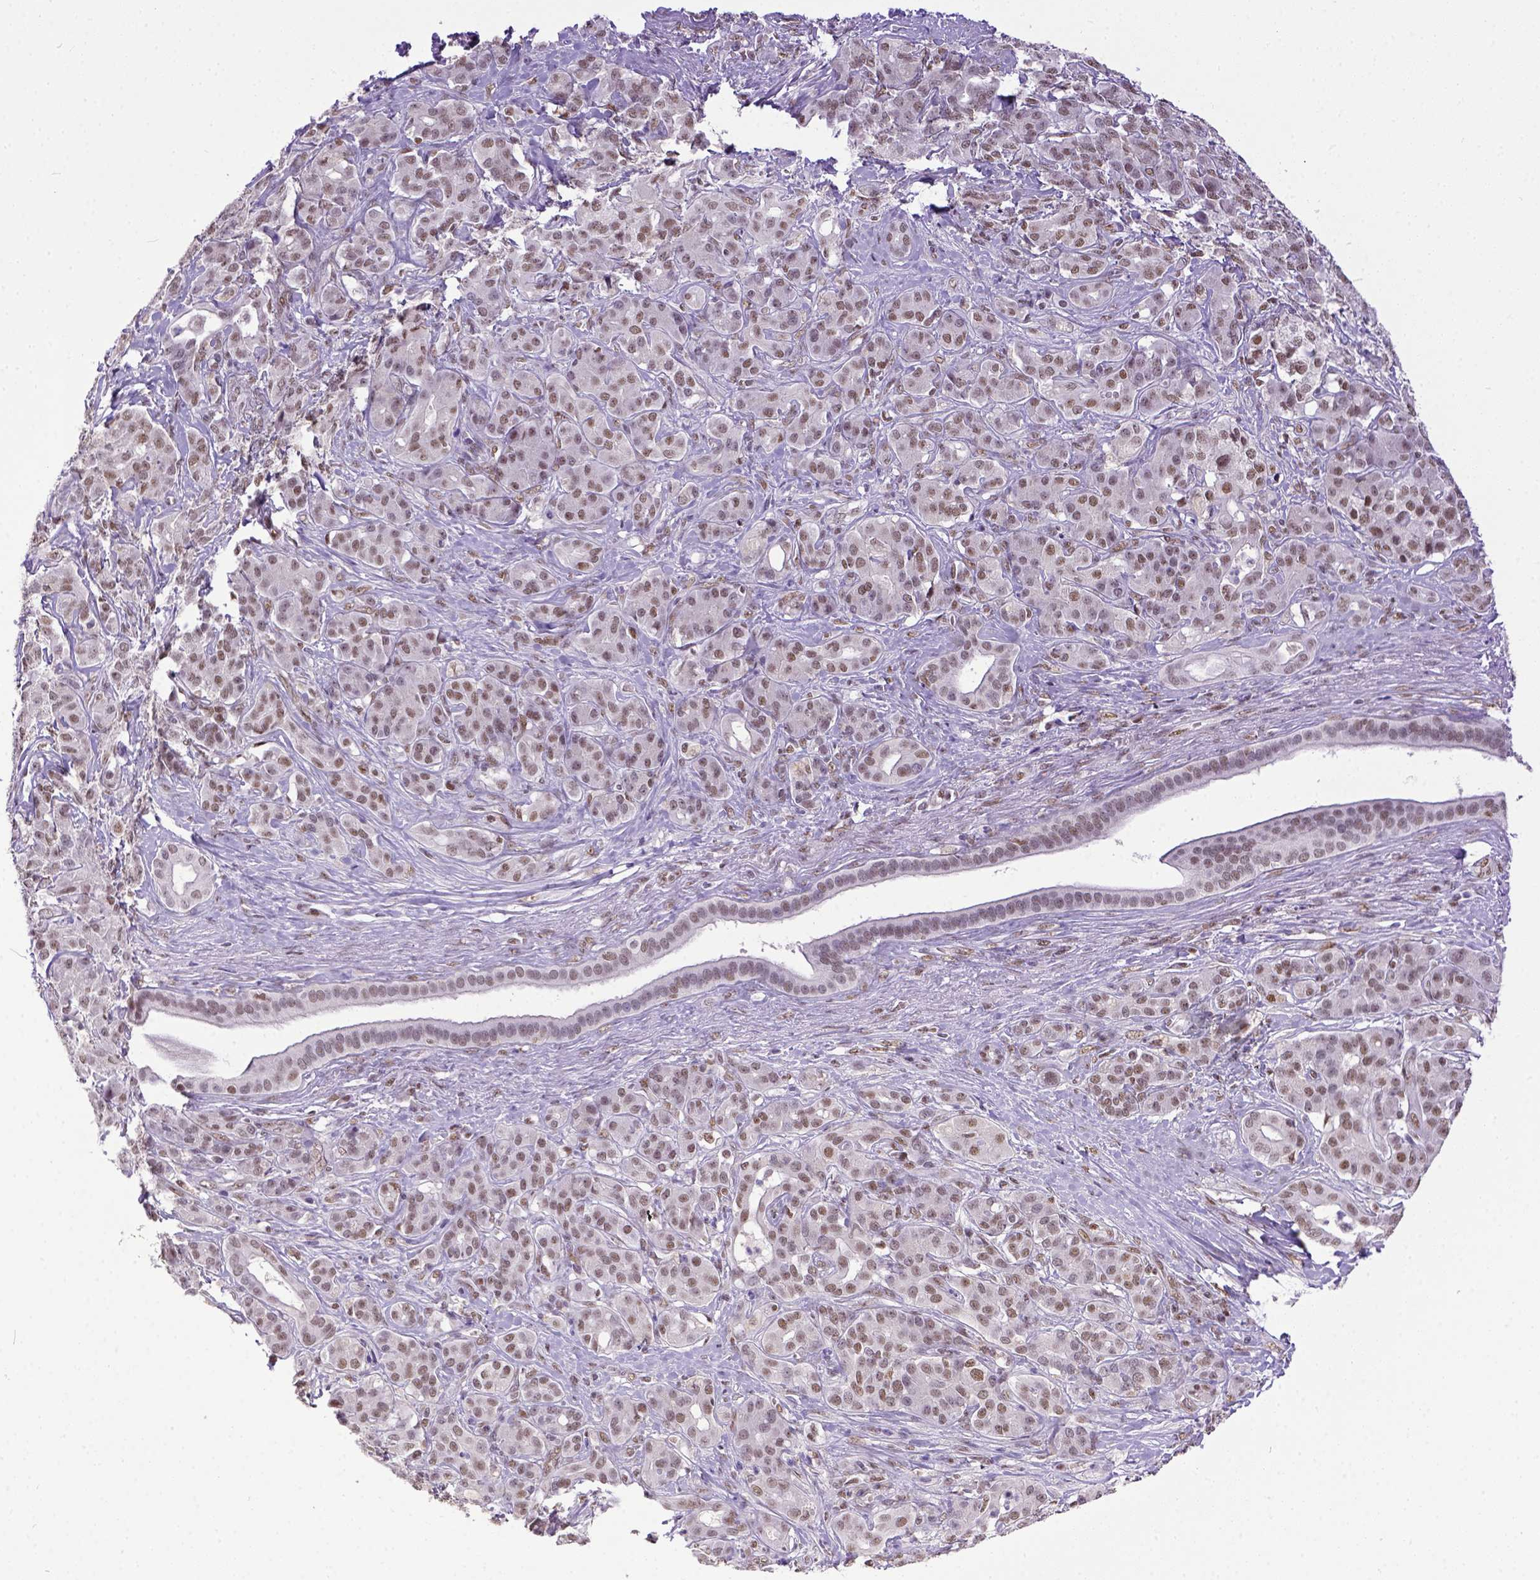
{"staining": {"intensity": "weak", "quantity": ">75%", "location": "nuclear"}, "tissue": "pancreatic cancer", "cell_type": "Tumor cells", "image_type": "cancer", "snomed": [{"axis": "morphology", "description": "Normal tissue, NOS"}, {"axis": "morphology", "description": "Inflammation, NOS"}, {"axis": "morphology", "description": "Adenocarcinoma, NOS"}, {"axis": "topography", "description": "Pancreas"}], "caption": "Immunohistochemical staining of pancreatic cancer (adenocarcinoma) displays low levels of weak nuclear protein expression in approximately >75% of tumor cells.", "gene": "ERCC1", "patient": {"sex": "male", "age": 57}}